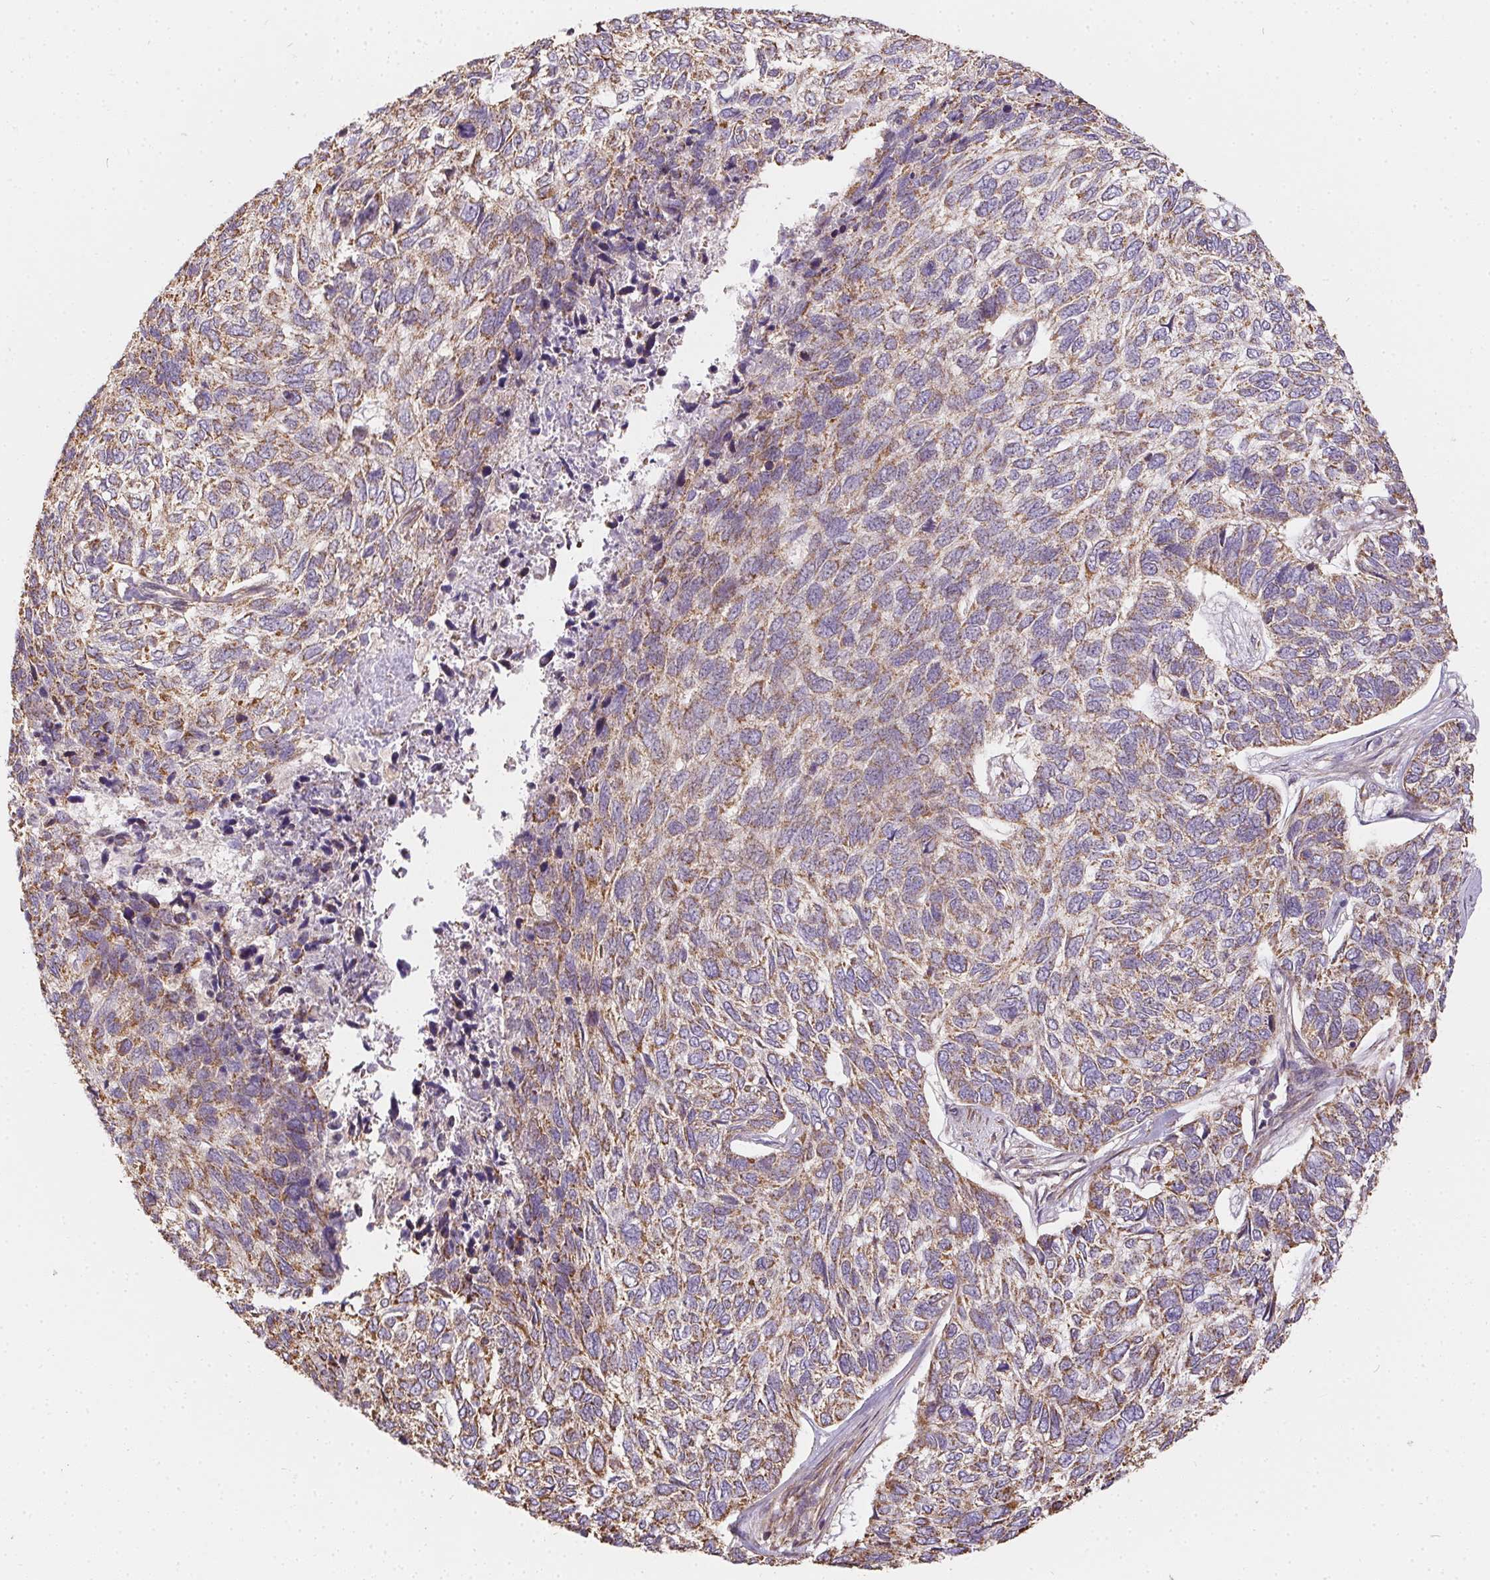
{"staining": {"intensity": "moderate", "quantity": ">75%", "location": "cytoplasmic/membranous"}, "tissue": "skin cancer", "cell_type": "Tumor cells", "image_type": "cancer", "snomed": [{"axis": "morphology", "description": "Basal cell carcinoma"}, {"axis": "topography", "description": "Skin"}], "caption": "Immunohistochemistry of skin cancer (basal cell carcinoma) displays medium levels of moderate cytoplasmic/membranous expression in approximately >75% of tumor cells. (DAB IHC, brown staining for protein, blue staining for nuclei).", "gene": "REV3L", "patient": {"sex": "female", "age": 65}}